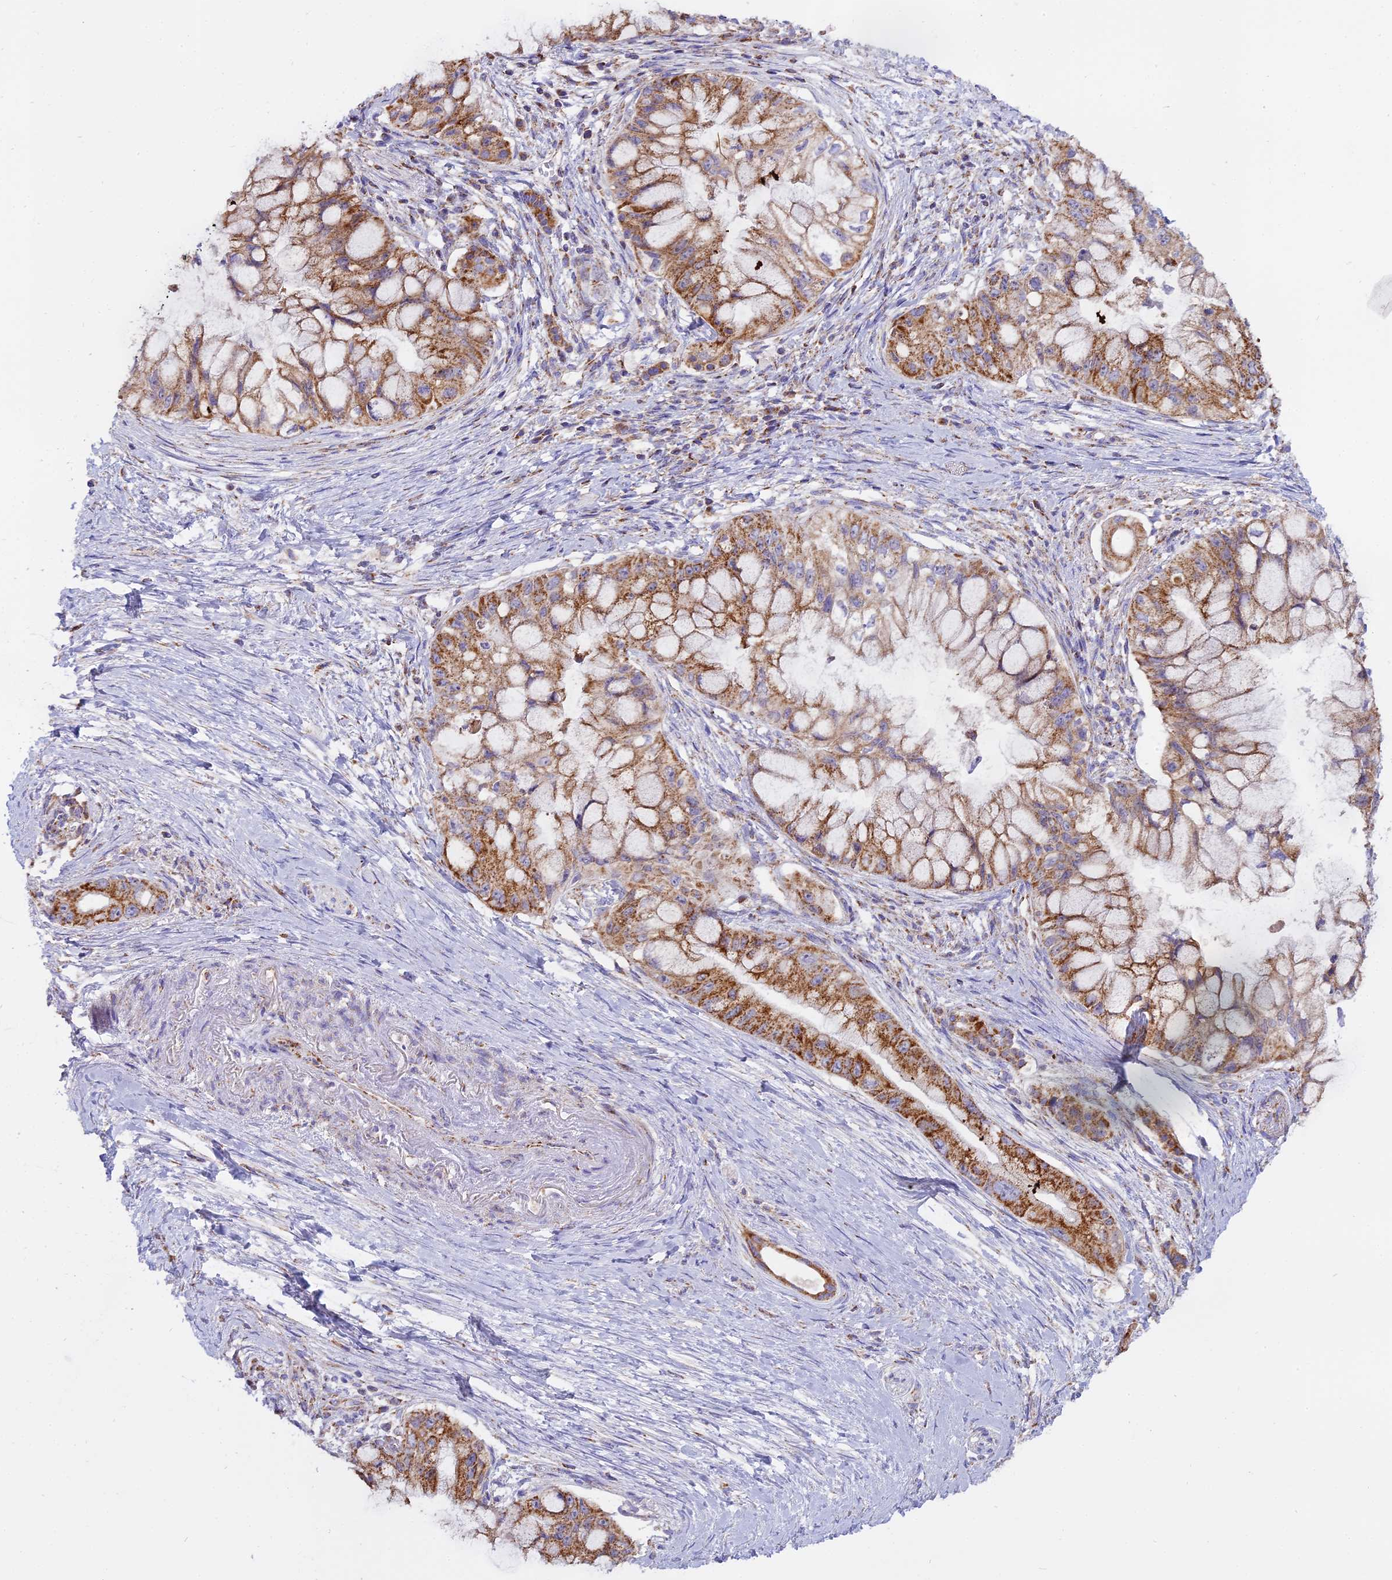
{"staining": {"intensity": "moderate", "quantity": ">75%", "location": "cytoplasmic/membranous"}, "tissue": "pancreatic cancer", "cell_type": "Tumor cells", "image_type": "cancer", "snomed": [{"axis": "morphology", "description": "Adenocarcinoma, NOS"}, {"axis": "topography", "description": "Pancreas"}], "caption": "An IHC image of tumor tissue is shown. Protein staining in brown labels moderate cytoplasmic/membranous positivity in pancreatic cancer within tumor cells.", "gene": "MRPS34", "patient": {"sex": "male", "age": 48}}